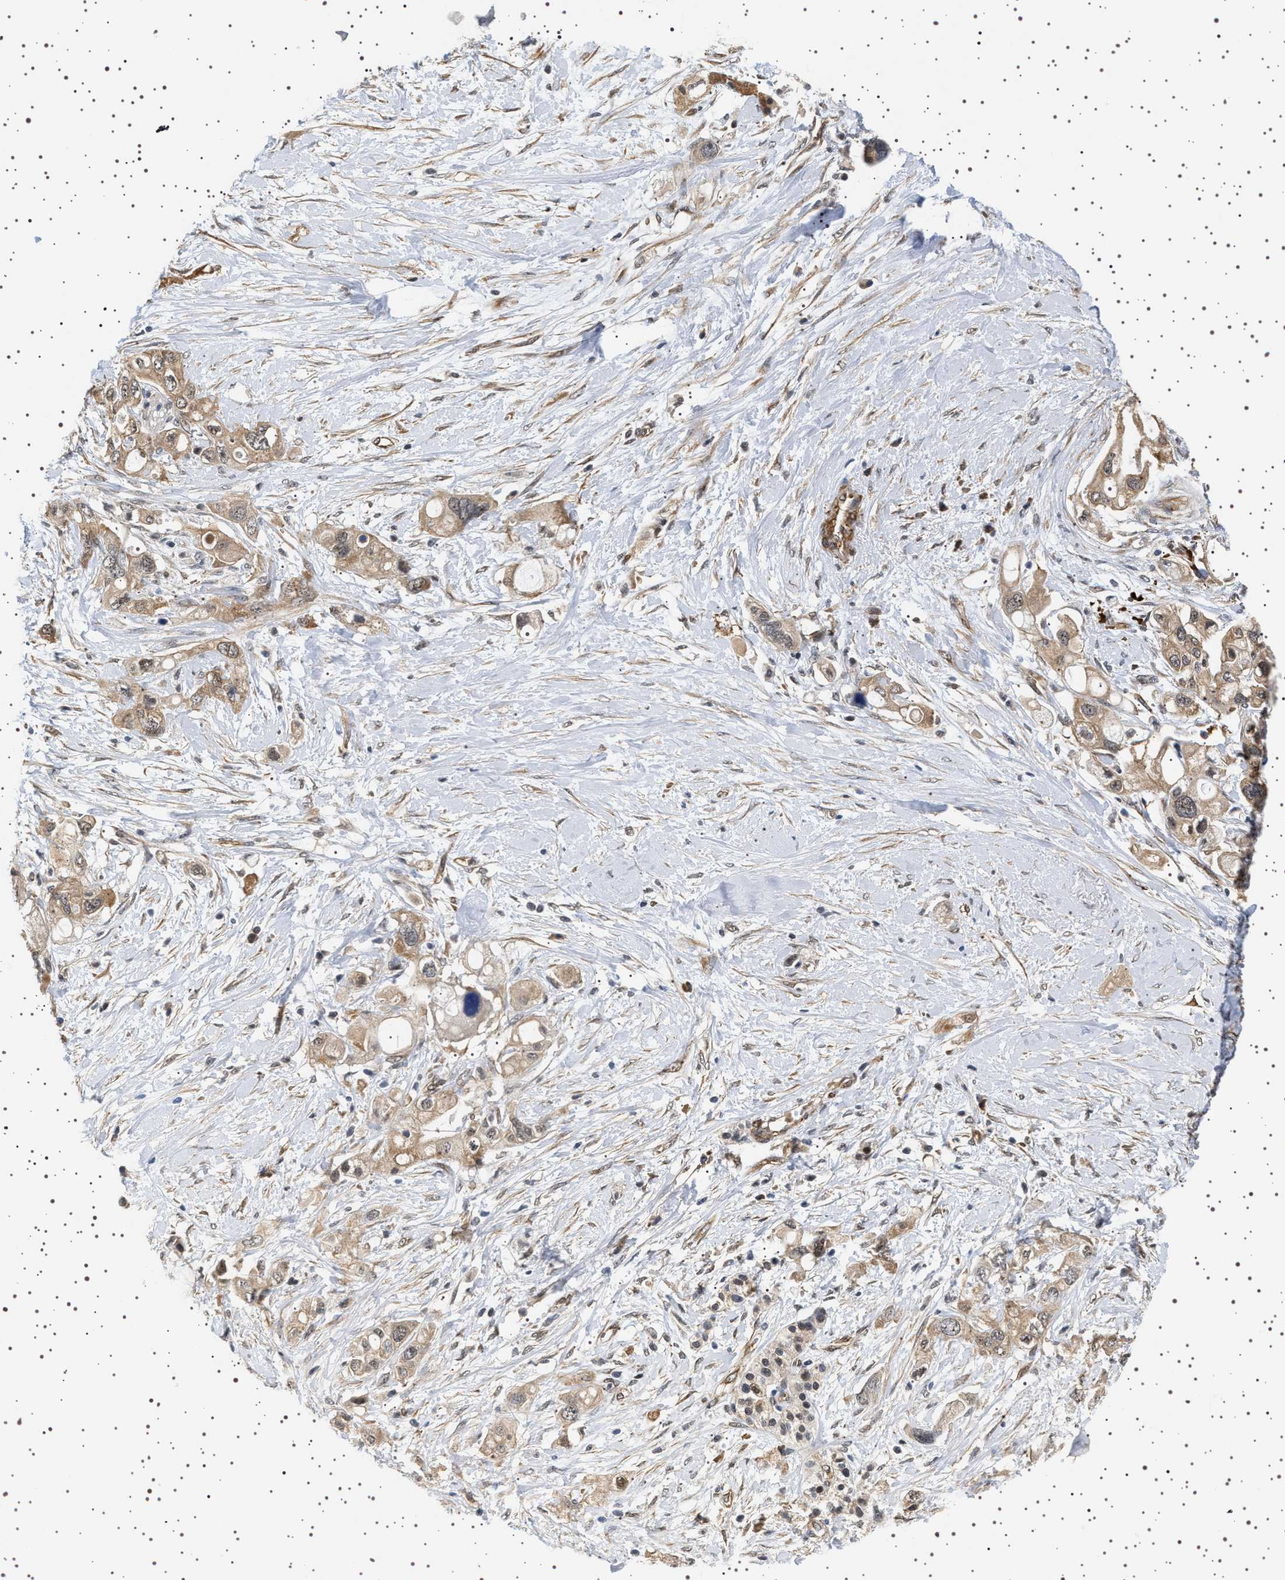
{"staining": {"intensity": "moderate", "quantity": ">75%", "location": "cytoplasmic/membranous"}, "tissue": "pancreatic cancer", "cell_type": "Tumor cells", "image_type": "cancer", "snomed": [{"axis": "morphology", "description": "Adenocarcinoma, NOS"}, {"axis": "topography", "description": "Pancreas"}], "caption": "Immunohistochemical staining of adenocarcinoma (pancreatic) displays medium levels of moderate cytoplasmic/membranous protein expression in about >75% of tumor cells.", "gene": "BAG3", "patient": {"sex": "female", "age": 56}}